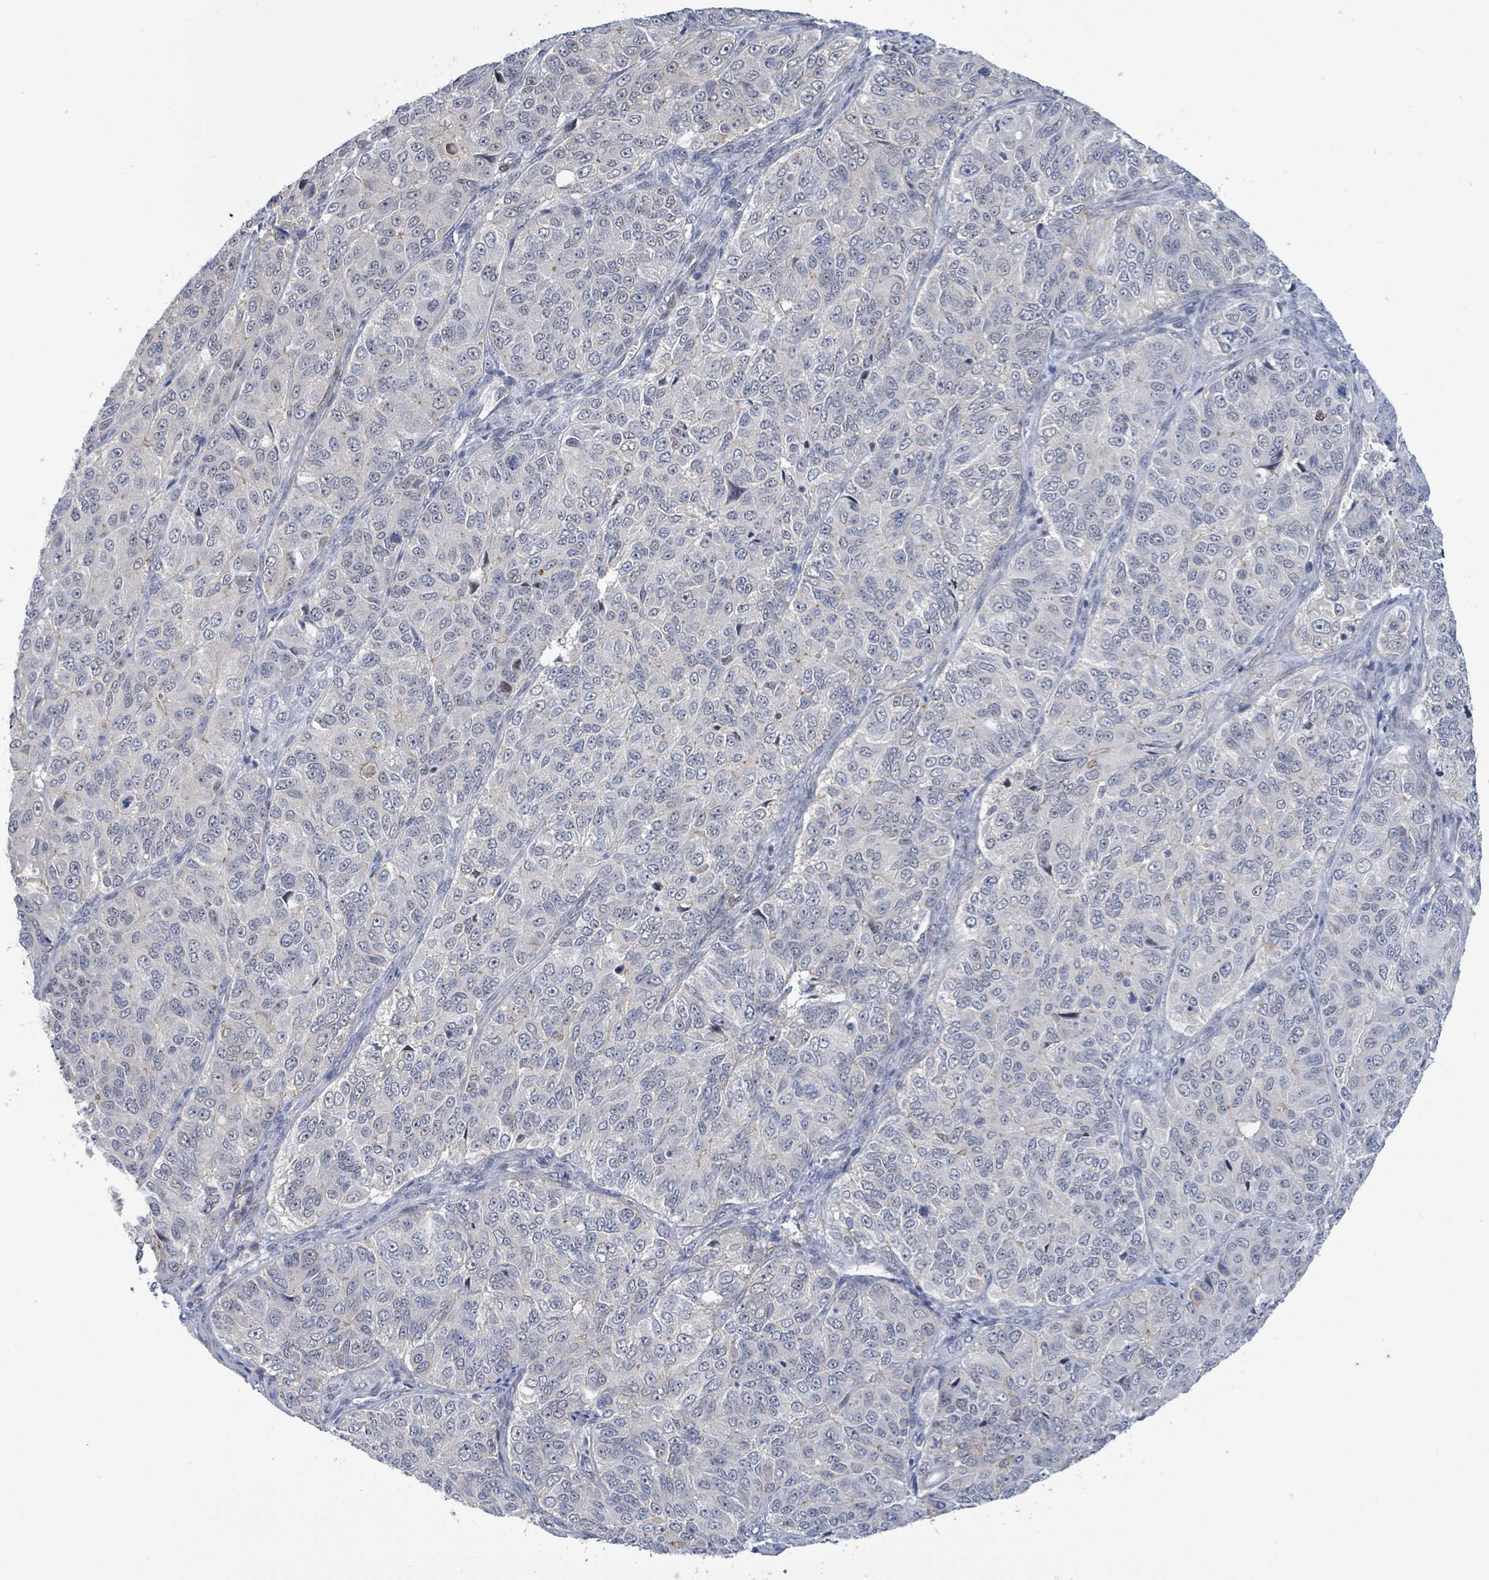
{"staining": {"intensity": "negative", "quantity": "none", "location": "none"}, "tissue": "ovarian cancer", "cell_type": "Tumor cells", "image_type": "cancer", "snomed": [{"axis": "morphology", "description": "Carcinoma, endometroid"}, {"axis": "topography", "description": "Ovary"}], "caption": "A photomicrograph of ovarian cancer stained for a protein reveals no brown staining in tumor cells.", "gene": "DMRTC1B", "patient": {"sex": "female", "age": 51}}